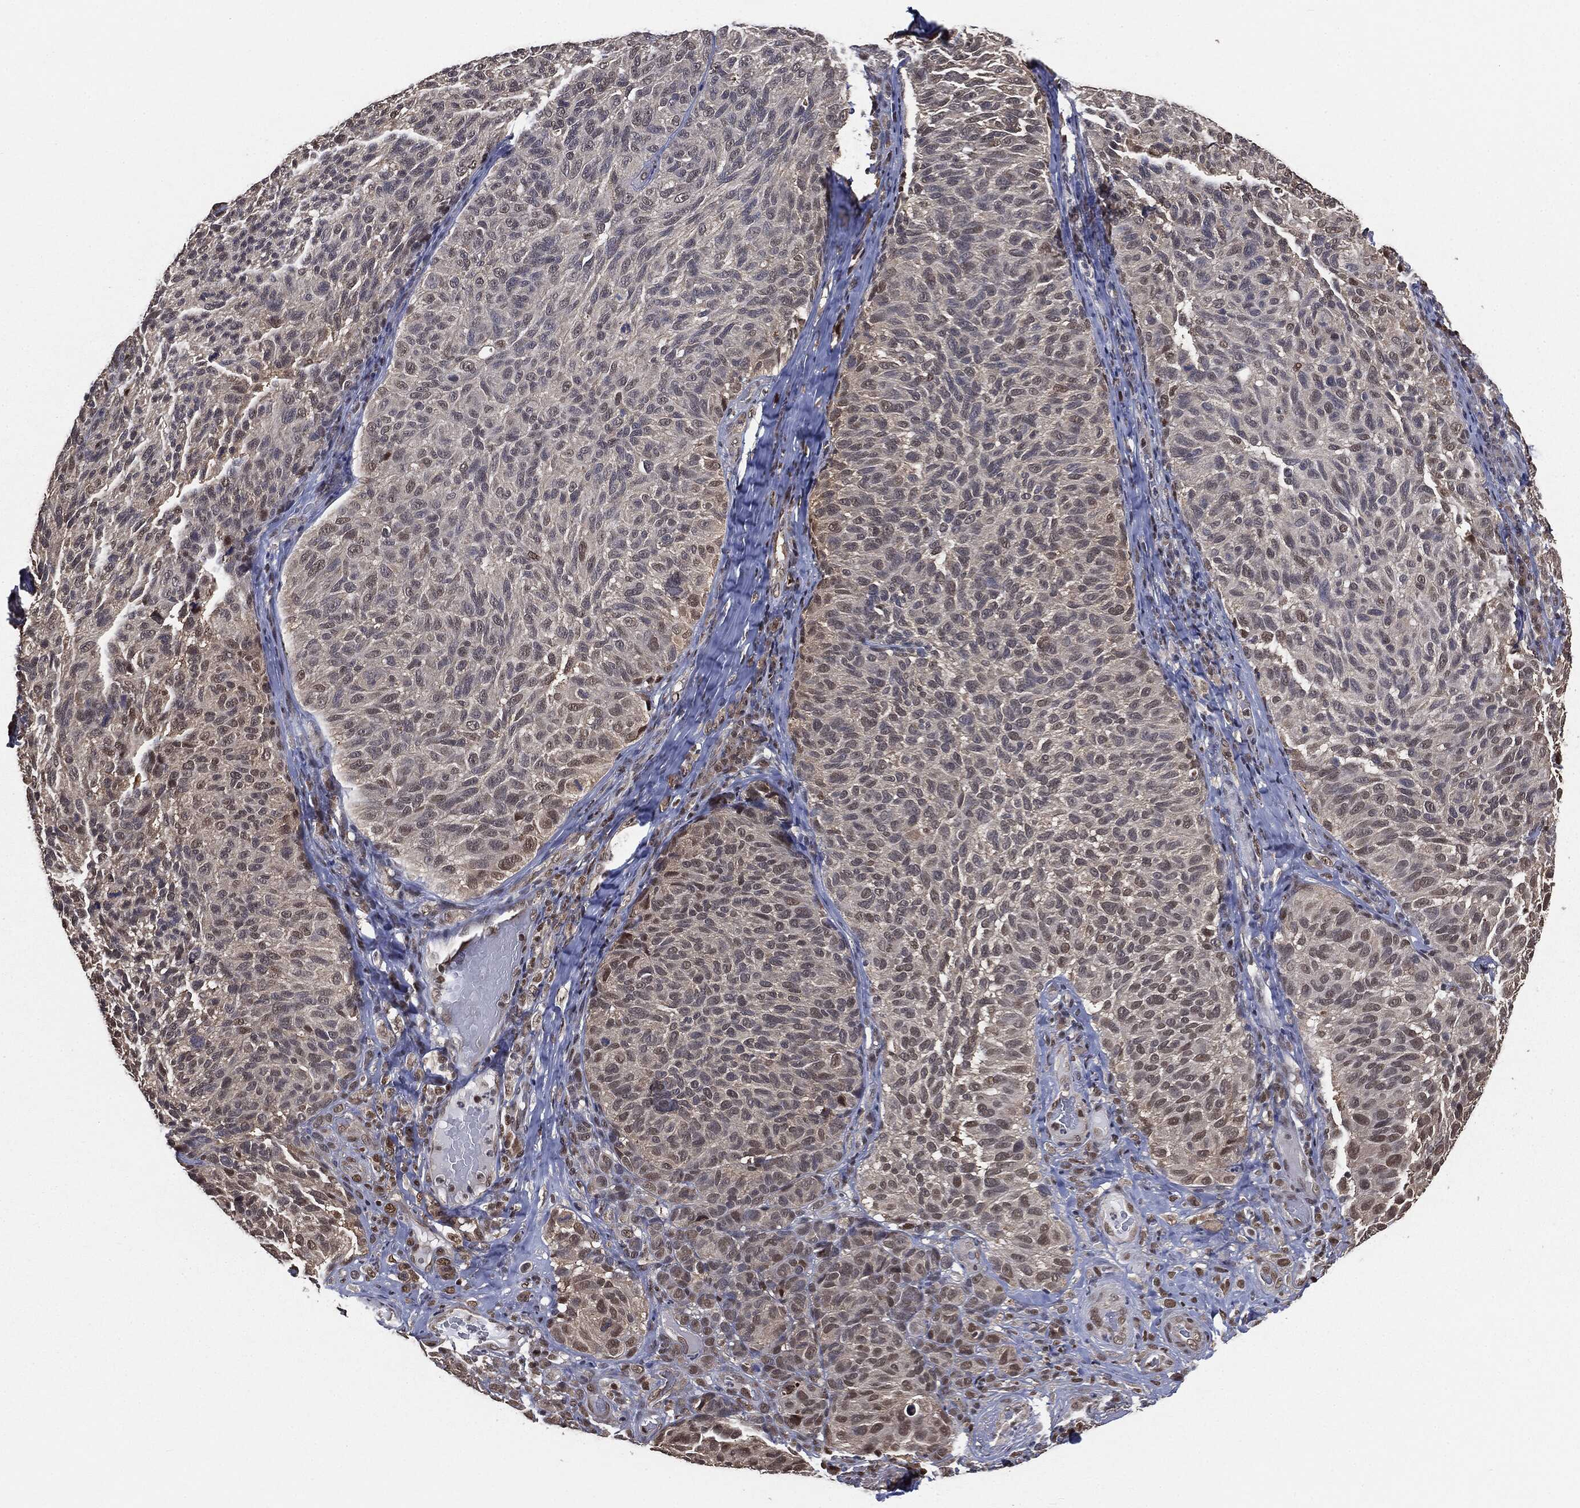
{"staining": {"intensity": "weak", "quantity": "<25%", "location": "nuclear"}, "tissue": "melanoma", "cell_type": "Tumor cells", "image_type": "cancer", "snomed": [{"axis": "morphology", "description": "Malignant melanoma, NOS"}, {"axis": "topography", "description": "Skin"}], "caption": "The histopathology image exhibits no staining of tumor cells in malignant melanoma.", "gene": "SHLD2", "patient": {"sex": "female", "age": 73}}